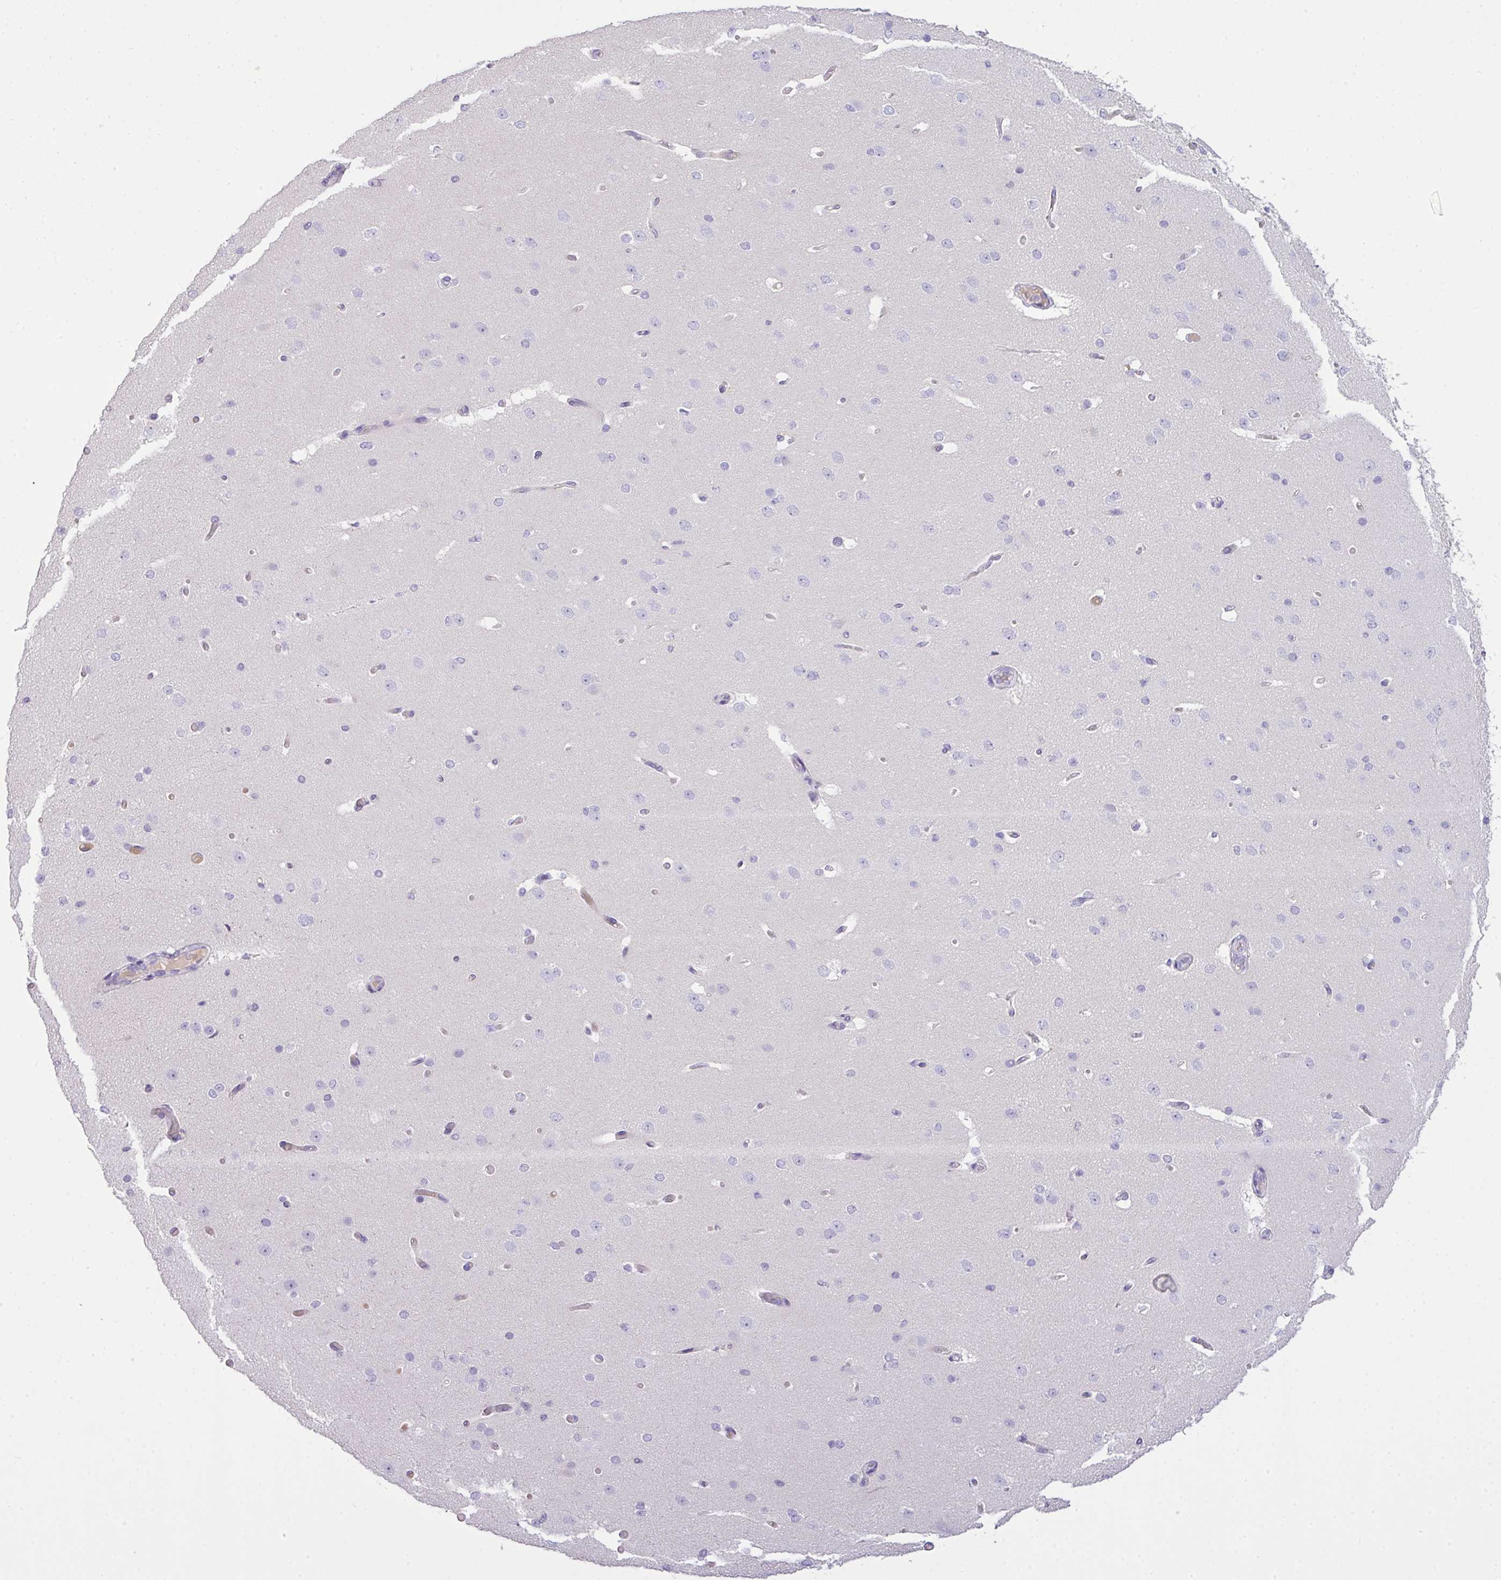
{"staining": {"intensity": "negative", "quantity": "none", "location": "none"}, "tissue": "cerebral cortex", "cell_type": "Endothelial cells", "image_type": "normal", "snomed": [{"axis": "morphology", "description": "Normal tissue, NOS"}, {"axis": "morphology", "description": "Inflammation, NOS"}, {"axis": "topography", "description": "Cerebral cortex"}], "caption": "Immunohistochemistry photomicrograph of benign cerebral cortex: human cerebral cortex stained with DAB reveals no significant protein positivity in endothelial cells.", "gene": "OR6C6", "patient": {"sex": "male", "age": 6}}